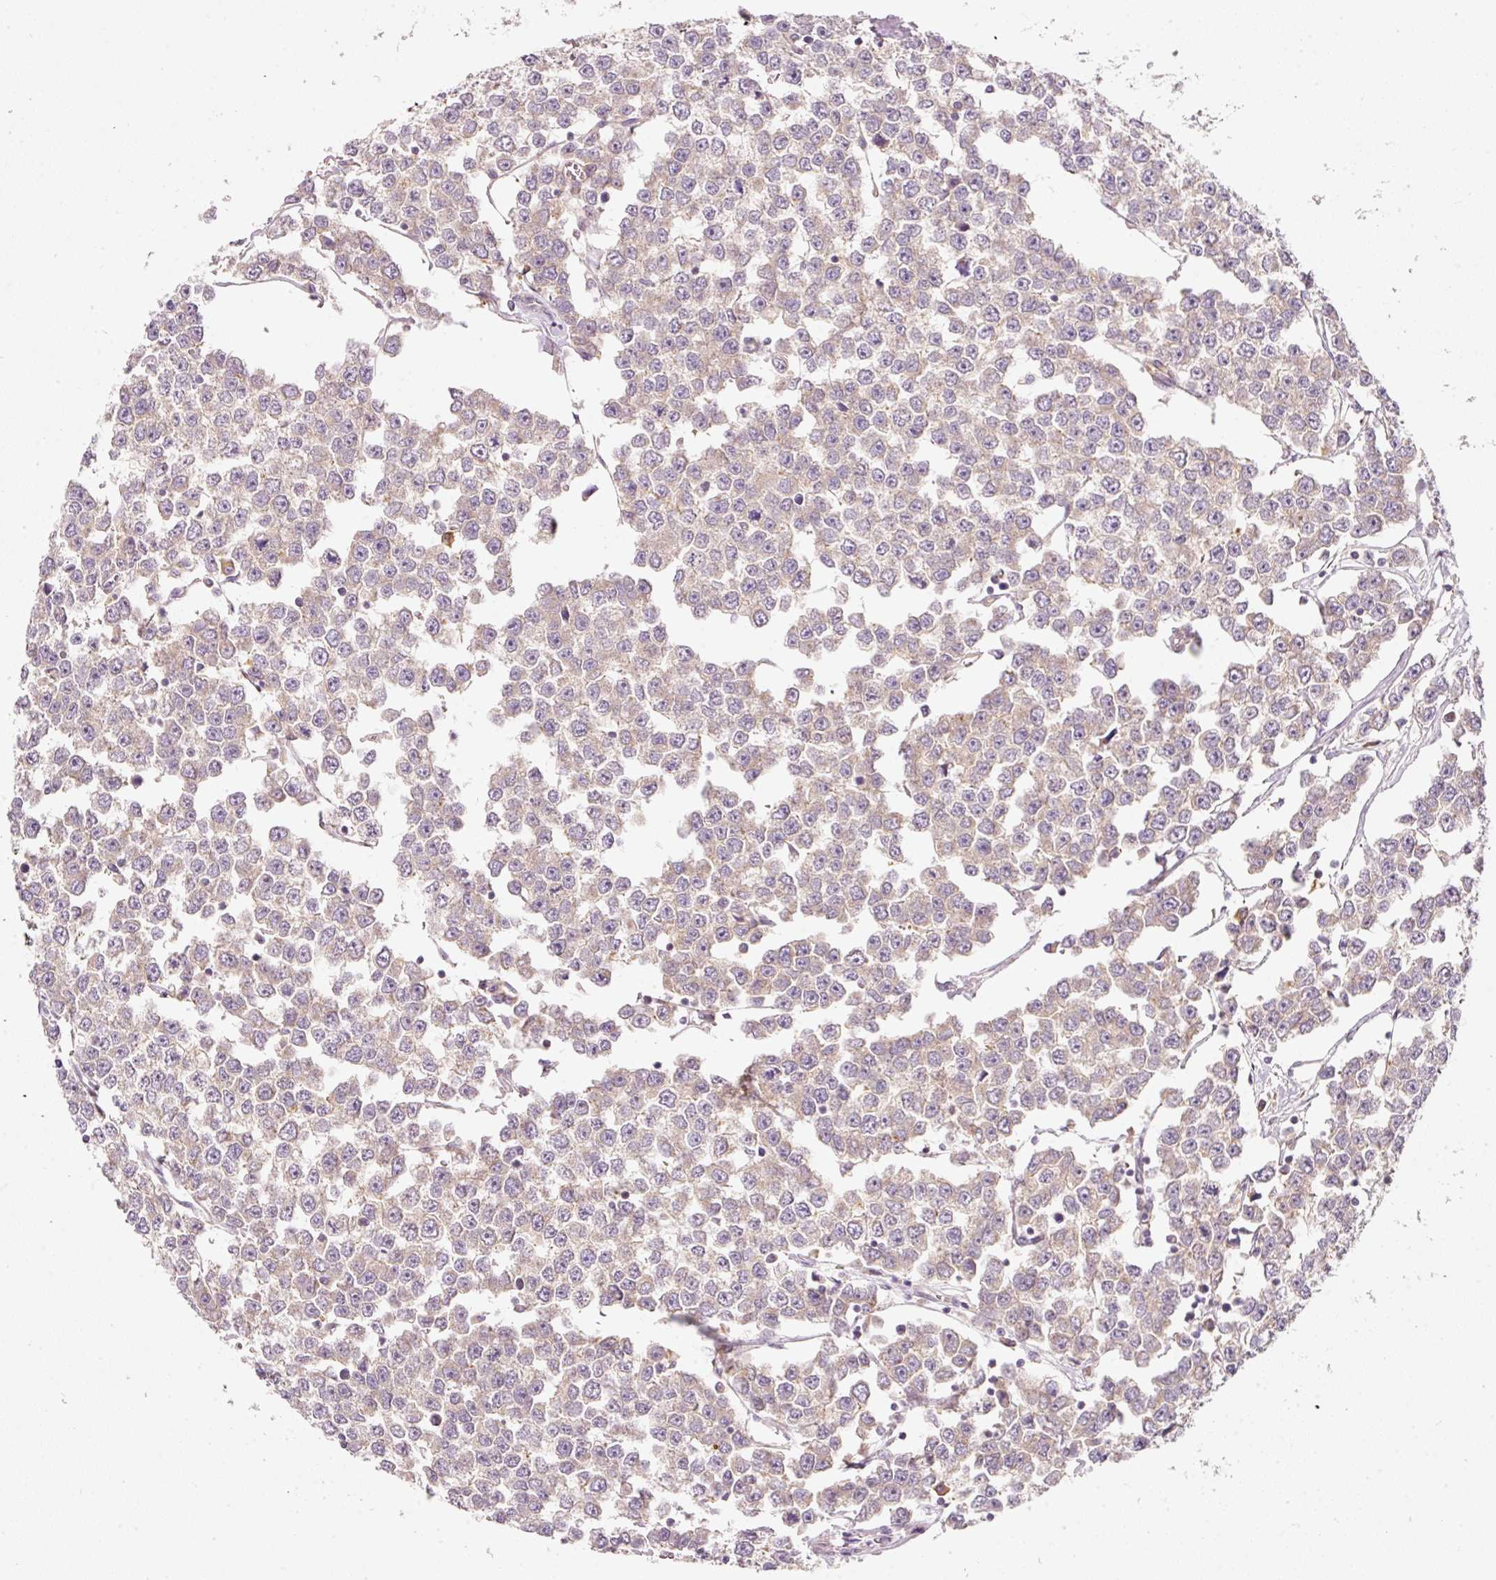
{"staining": {"intensity": "moderate", "quantity": "25%-75%", "location": "cytoplasmic/membranous"}, "tissue": "testis cancer", "cell_type": "Tumor cells", "image_type": "cancer", "snomed": [{"axis": "morphology", "description": "Seminoma, NOS"}, {"axis": "morphology", "description": "Carcinoma, Embryonal, NOS"}, {"axis": "topography", "description": "Testis"}], "caption": "Immunohistochemical staining of human seminoma (testis) reveals moderate cytoplasmic/membranous protein staining in about 25%-75% of tumor cells.", "gene": "RNF167", "patient": {"sex": "male", "age": 52}}